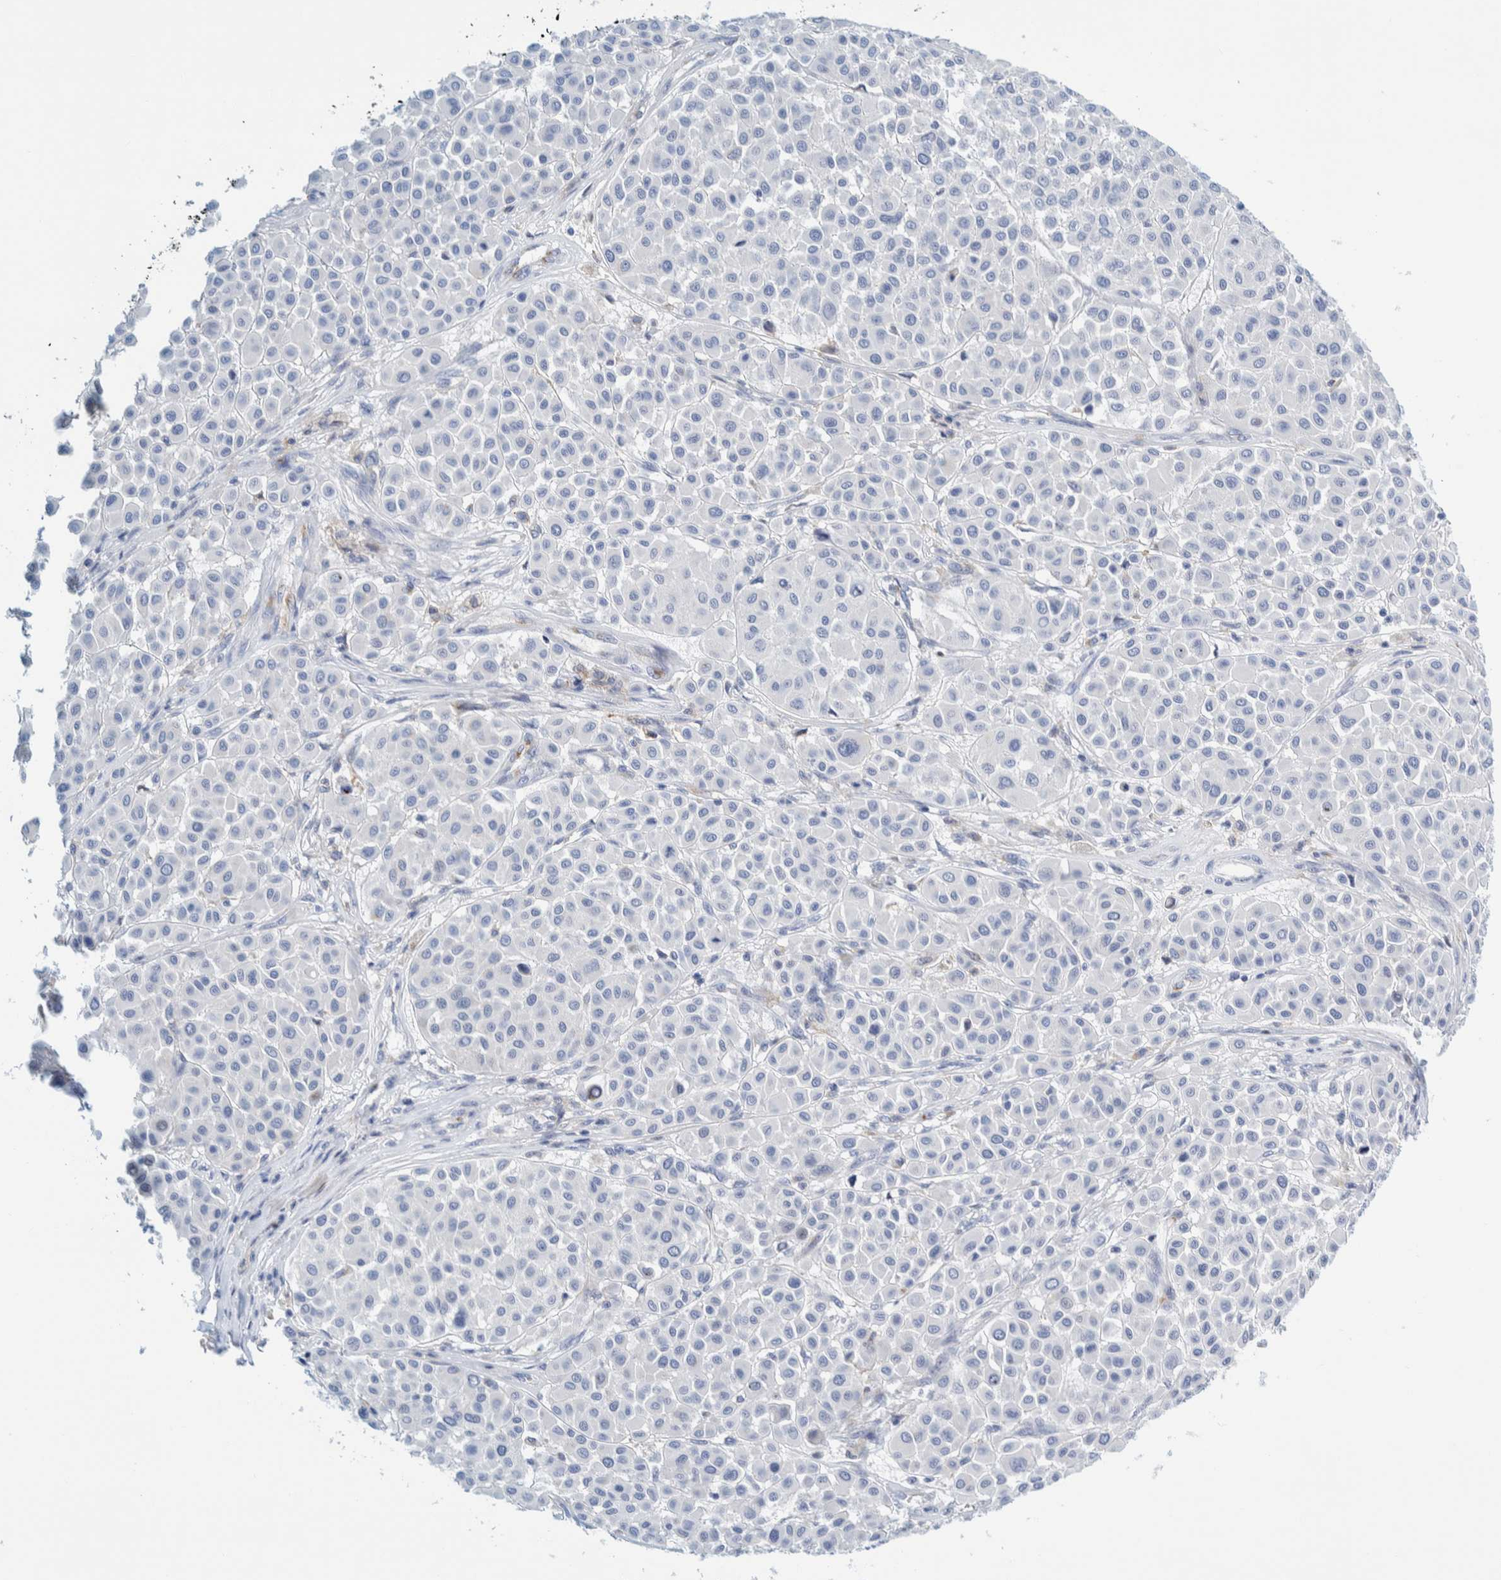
{"staining": {"intensity": "negative", "quantity": "none", "location": "none"}, "tissue": "melanoma", "cell_type": "Tumor cells", "image_type": "cancer", "snomed": [{"axis": "morphology", "description": "Malignant melanoma, Metastatic site"}, {"axis": "topography", "description": "Soft tissue"}], "caption": "A high-resolution image shows immunohistochemistry (IHC) staining of melanoma, which displays no significant expression in tumor cells.", "gene": "MOG", "patient": {"sex": "male", "age": 41}}